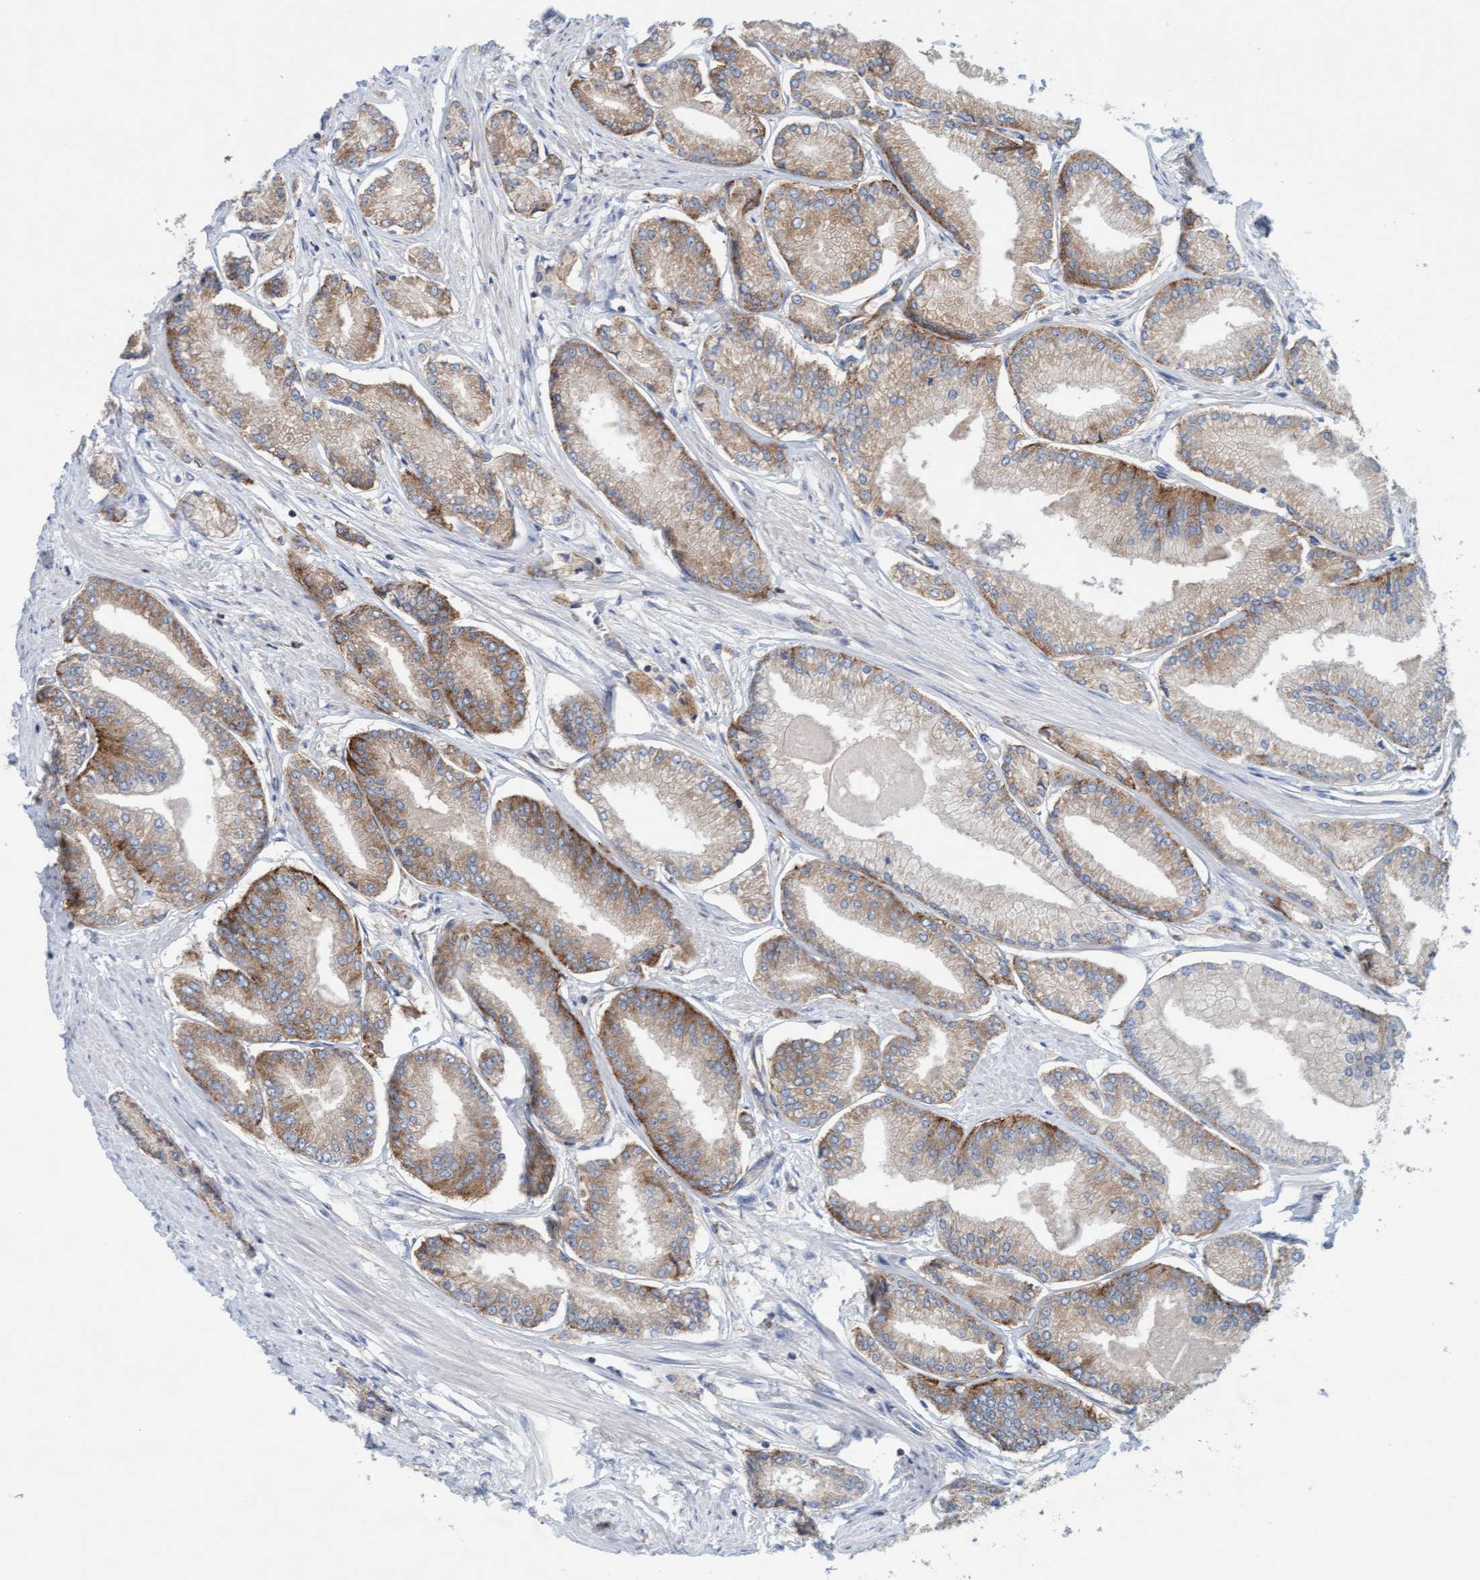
{"staining": {"intensity": "moderate", "quantity": ">75%", "location": "cytoplasmic/membranous"}, "tissue": "prostate cancer", "cell_type": "Tumor cells", "image_type": "cancer", "snomed": [{"axis": "morphology", "description": "Adenocarcinoma, Low grade"}, {"axis": "topography", "description": "Prostate"}], "caption": "There is medium levels of moderate cytoplasmic/membranous staining in tumor cells of prostate cancer (adenocarcinoma (low-grade)), as demonstrated by immunohistochemical staining (brown color).", "gene": "SIGIRR", "patient": {"sex": "male", "age": 52}}